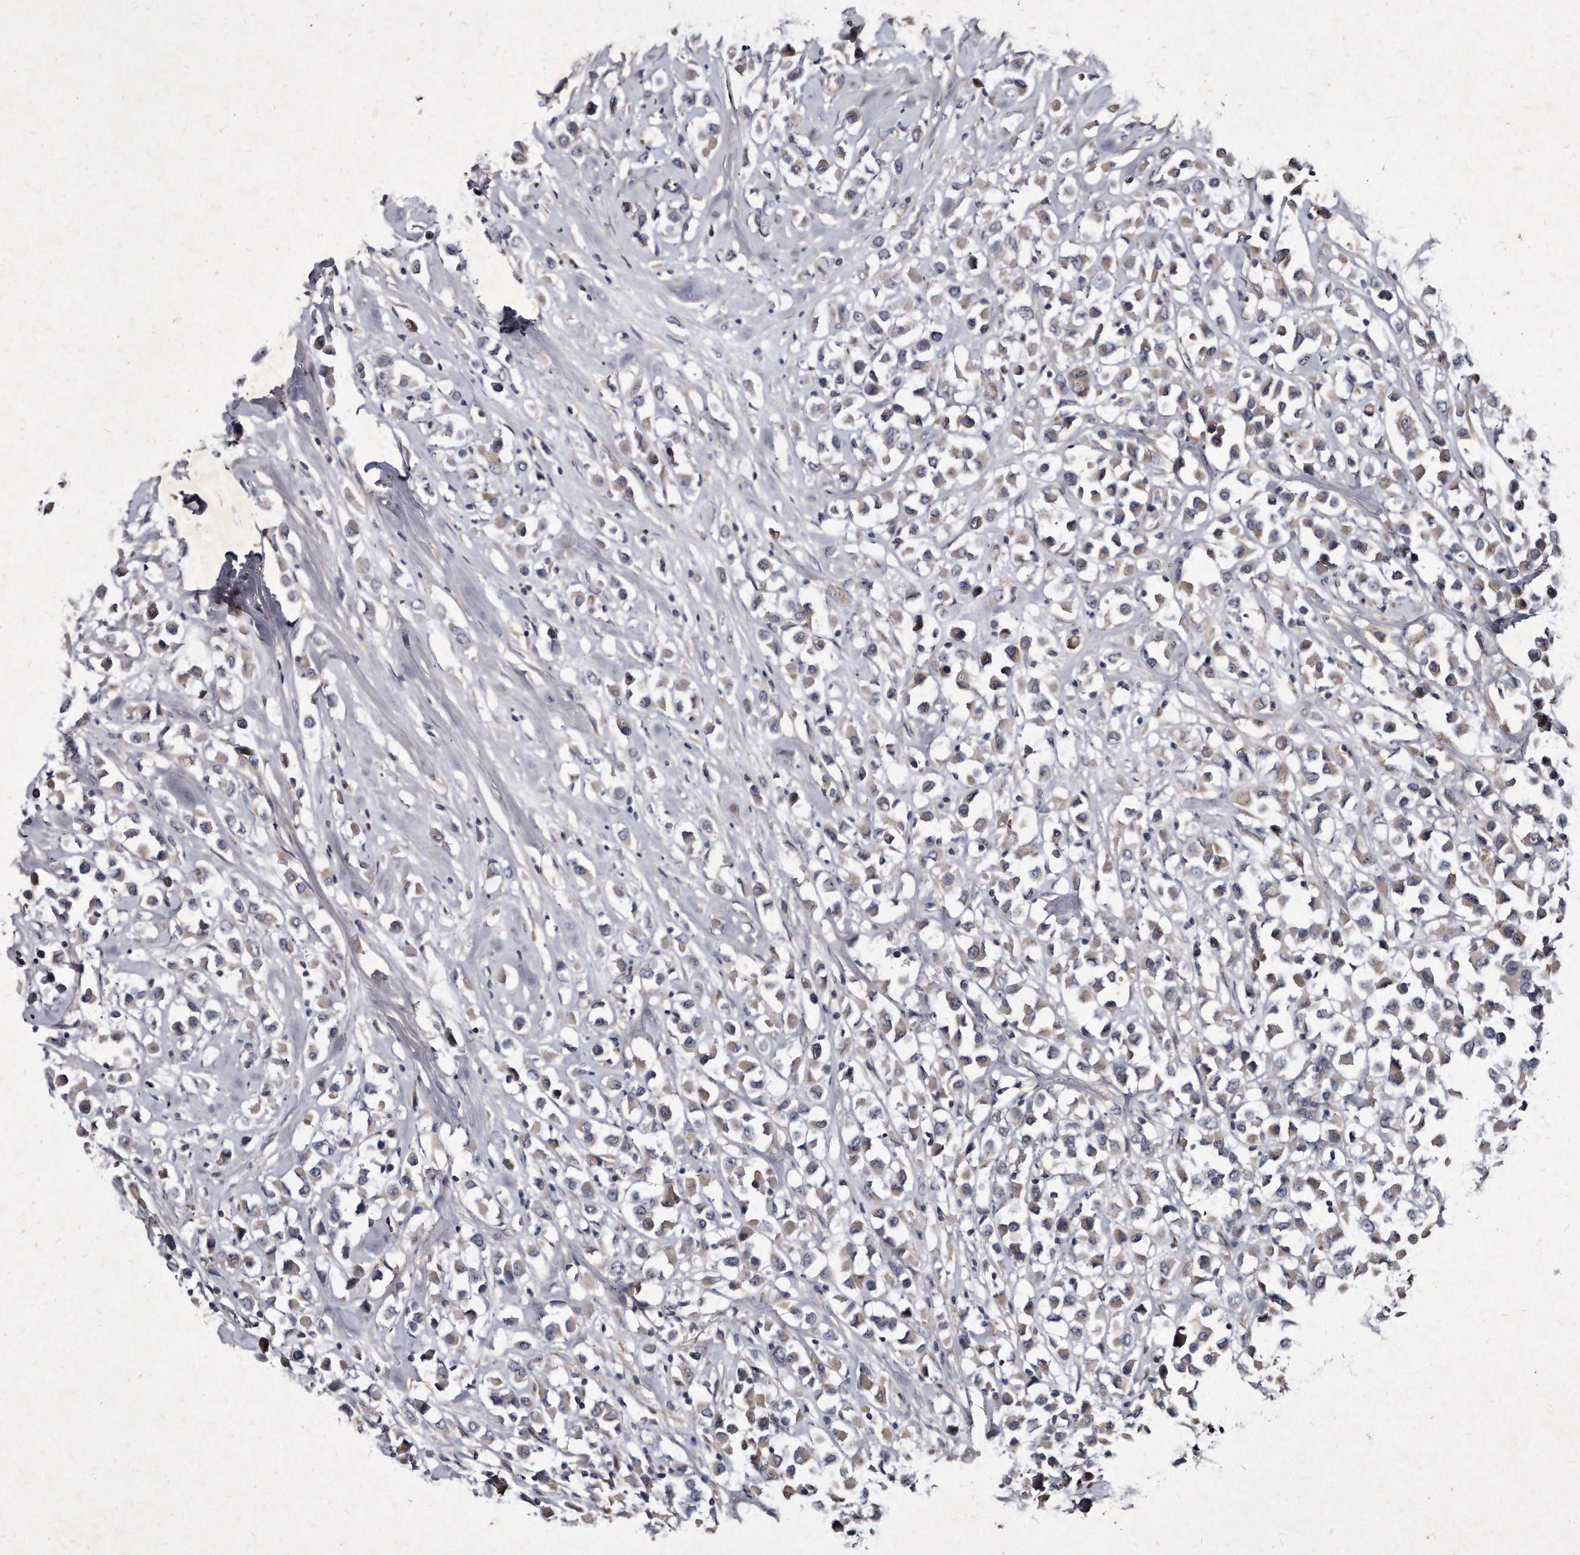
{"staining": {"intensity": "weak", "quantity": "25%-75%", "location": "cytoplasmic/membranous"}, "tissue": "breast cancer", "cell_type": "Tumor cells", "image_type": "cancer", "snomed": [{"axis": "morphology", "description": "Duct carcinoma"}, {"axis": "topography", "description": "Breast"}], "caption": "Breast cancer (infiltrating ductal carcinoma) stained for a protein exhibits weak cytoplasmic/membranous positivity in tumor cells.", "gene": "KLHDC3", "patient": {"sex": "female", "age": 61}}